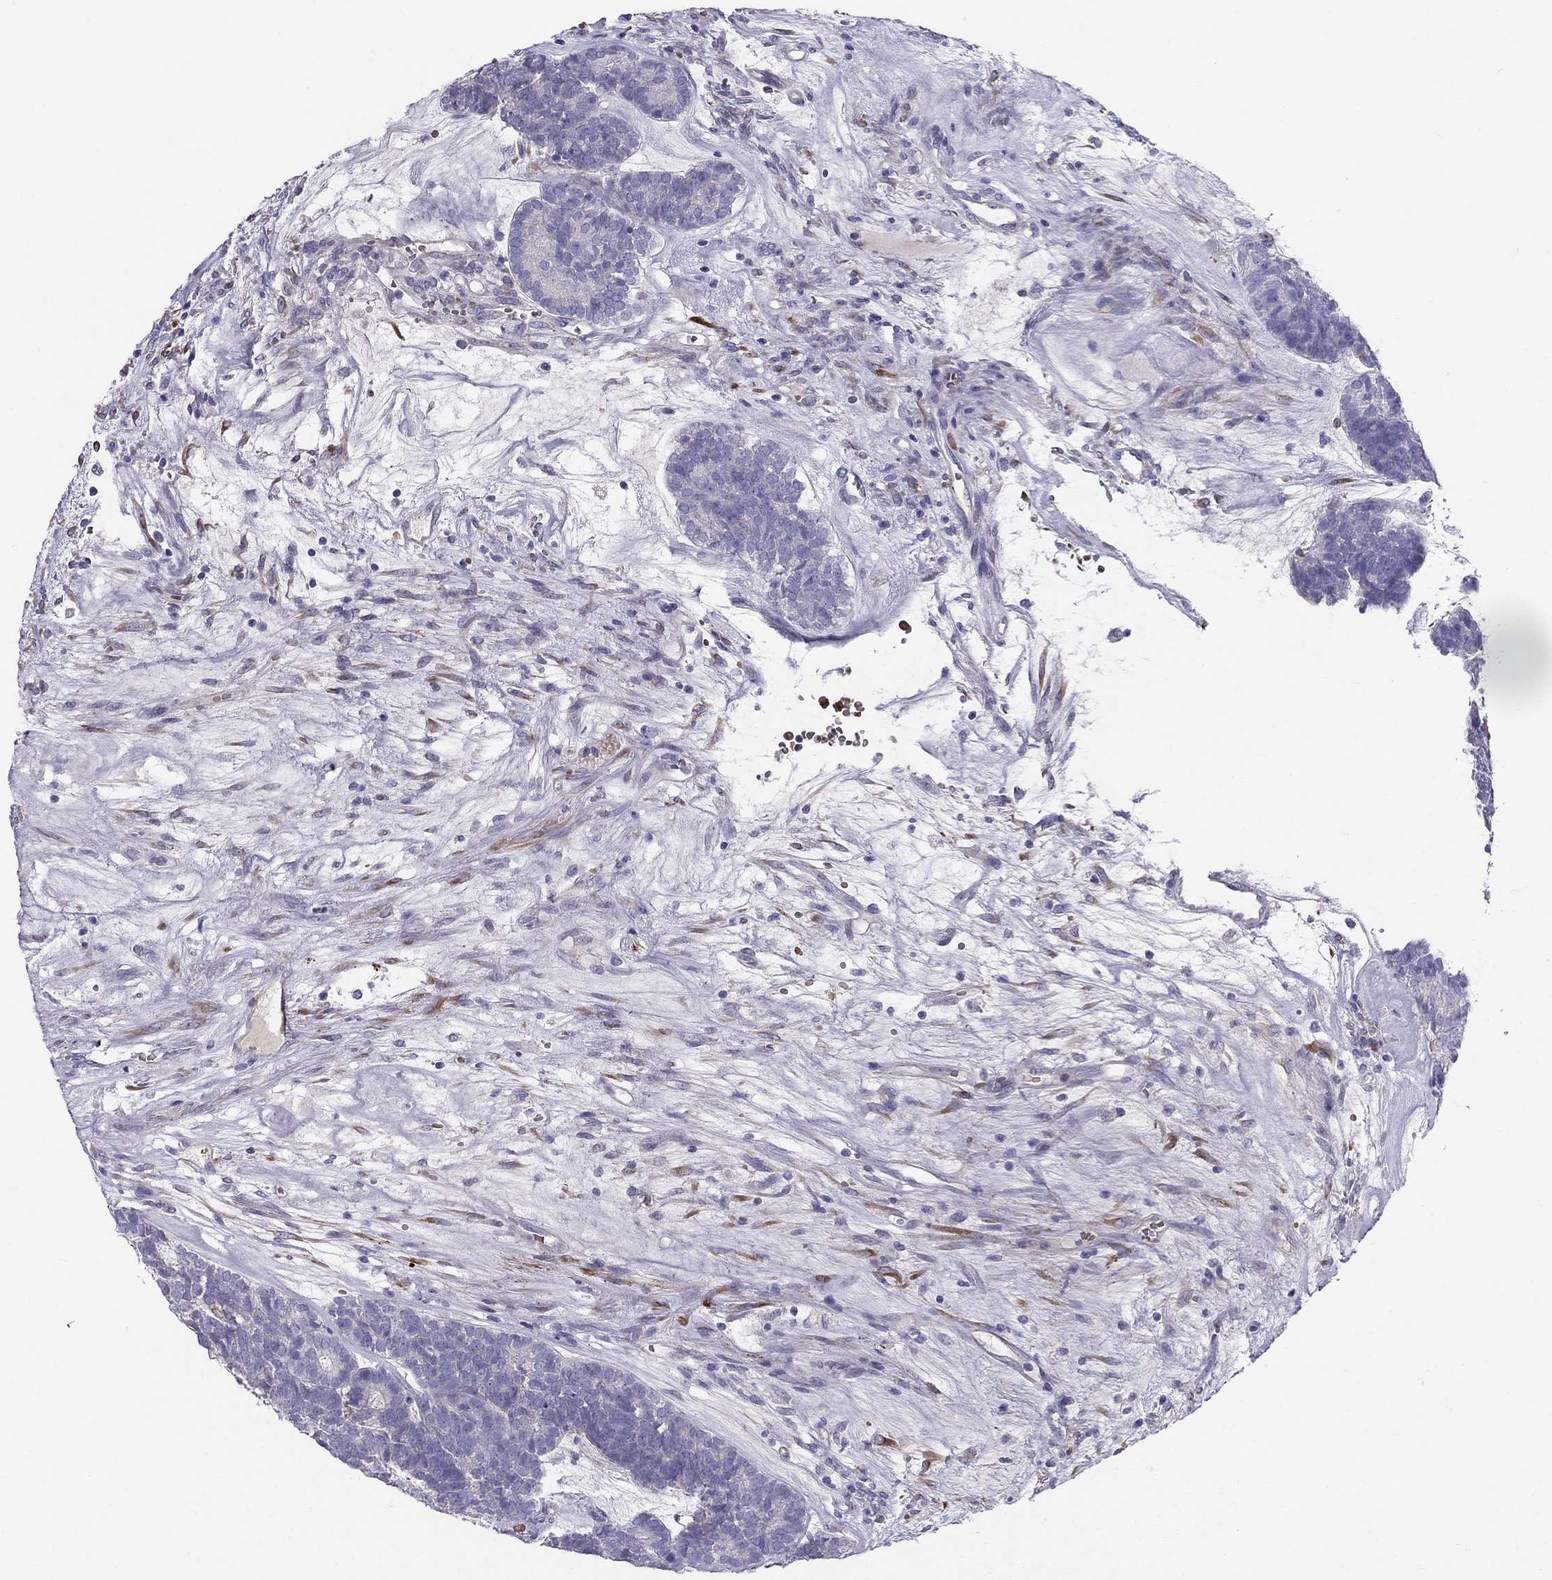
{"staining": {"intensity": "negative", "quantity": "none", "location": "none"}, "tissue": "head and neck cancer", "cell_type": "Tumor cells", "image_type": "cancer", "snomed": [{"axis": "morphology", "description": "Adenocarcinoma, NOS"}, {"axis": "topography", "description": "Head-Neck"}], "caption": "IHC histopathology image of head and neck cancer stained for a protein (brown), which displays no expression in tumor cells.", "gene": "RHD", "patient": {"sex": "female", "age": 81}}